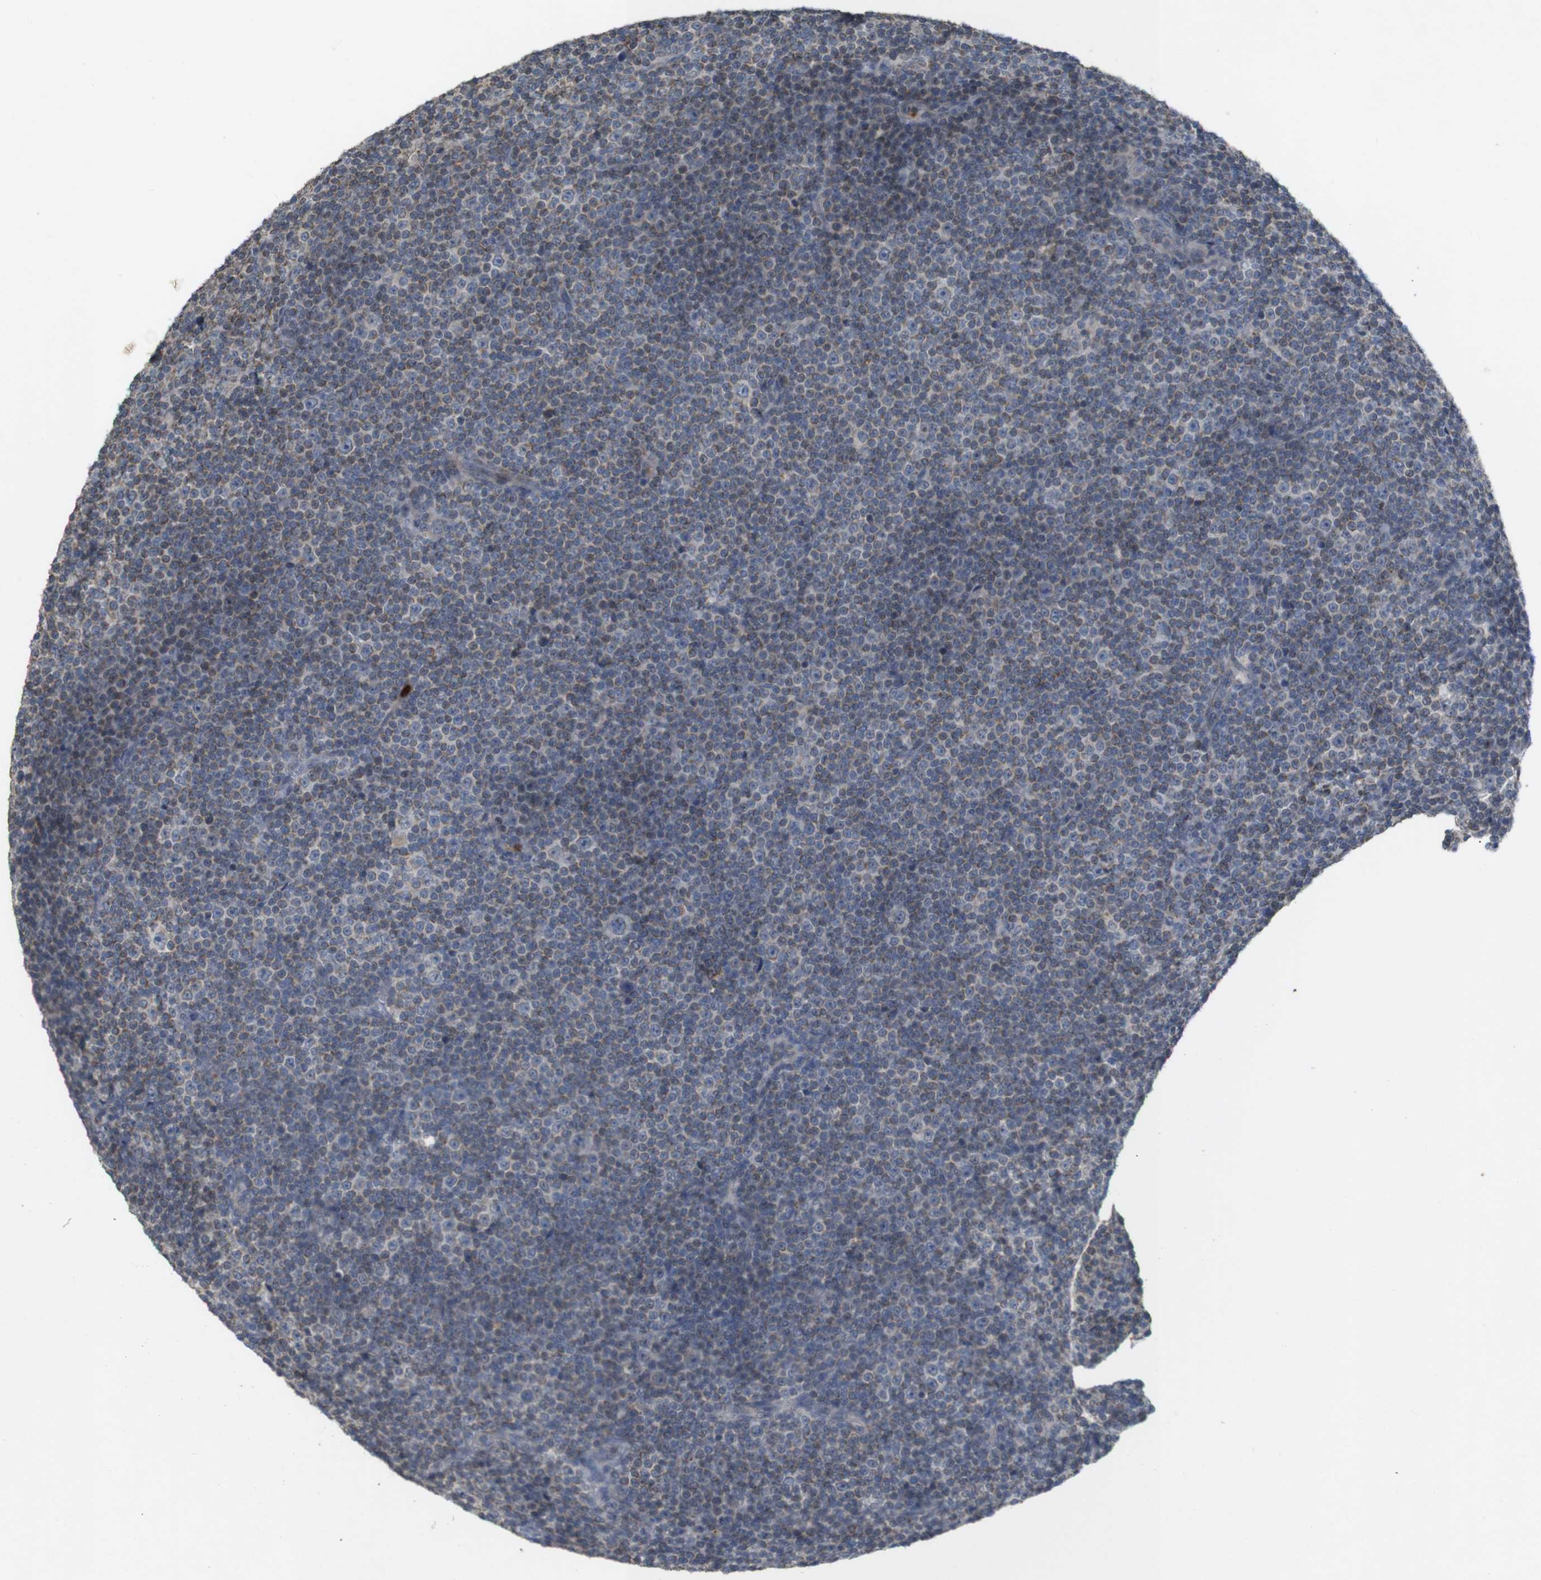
{"staining": {"intensity": "weak", "quantity": "25%-75%", "location": "cytoplasmic/membranous"}, "tissue": "lymphoma", "cell_type": "Tumor cells", "image_type": "cancer", "snomed": [{"axis": "morphology", "description": "Malignant lymphoma, non-Hodgkin's type, Low grade"}, {"axis": "topography", "description": "Lymph node"}], "caption": "Lymphoma tissue reveals weak cytoplasmic/membranous expression in approximately 25%-75% of tumor cells", "gene": "TSPAN14", "patient": {"sex": "female", "age": 67}}